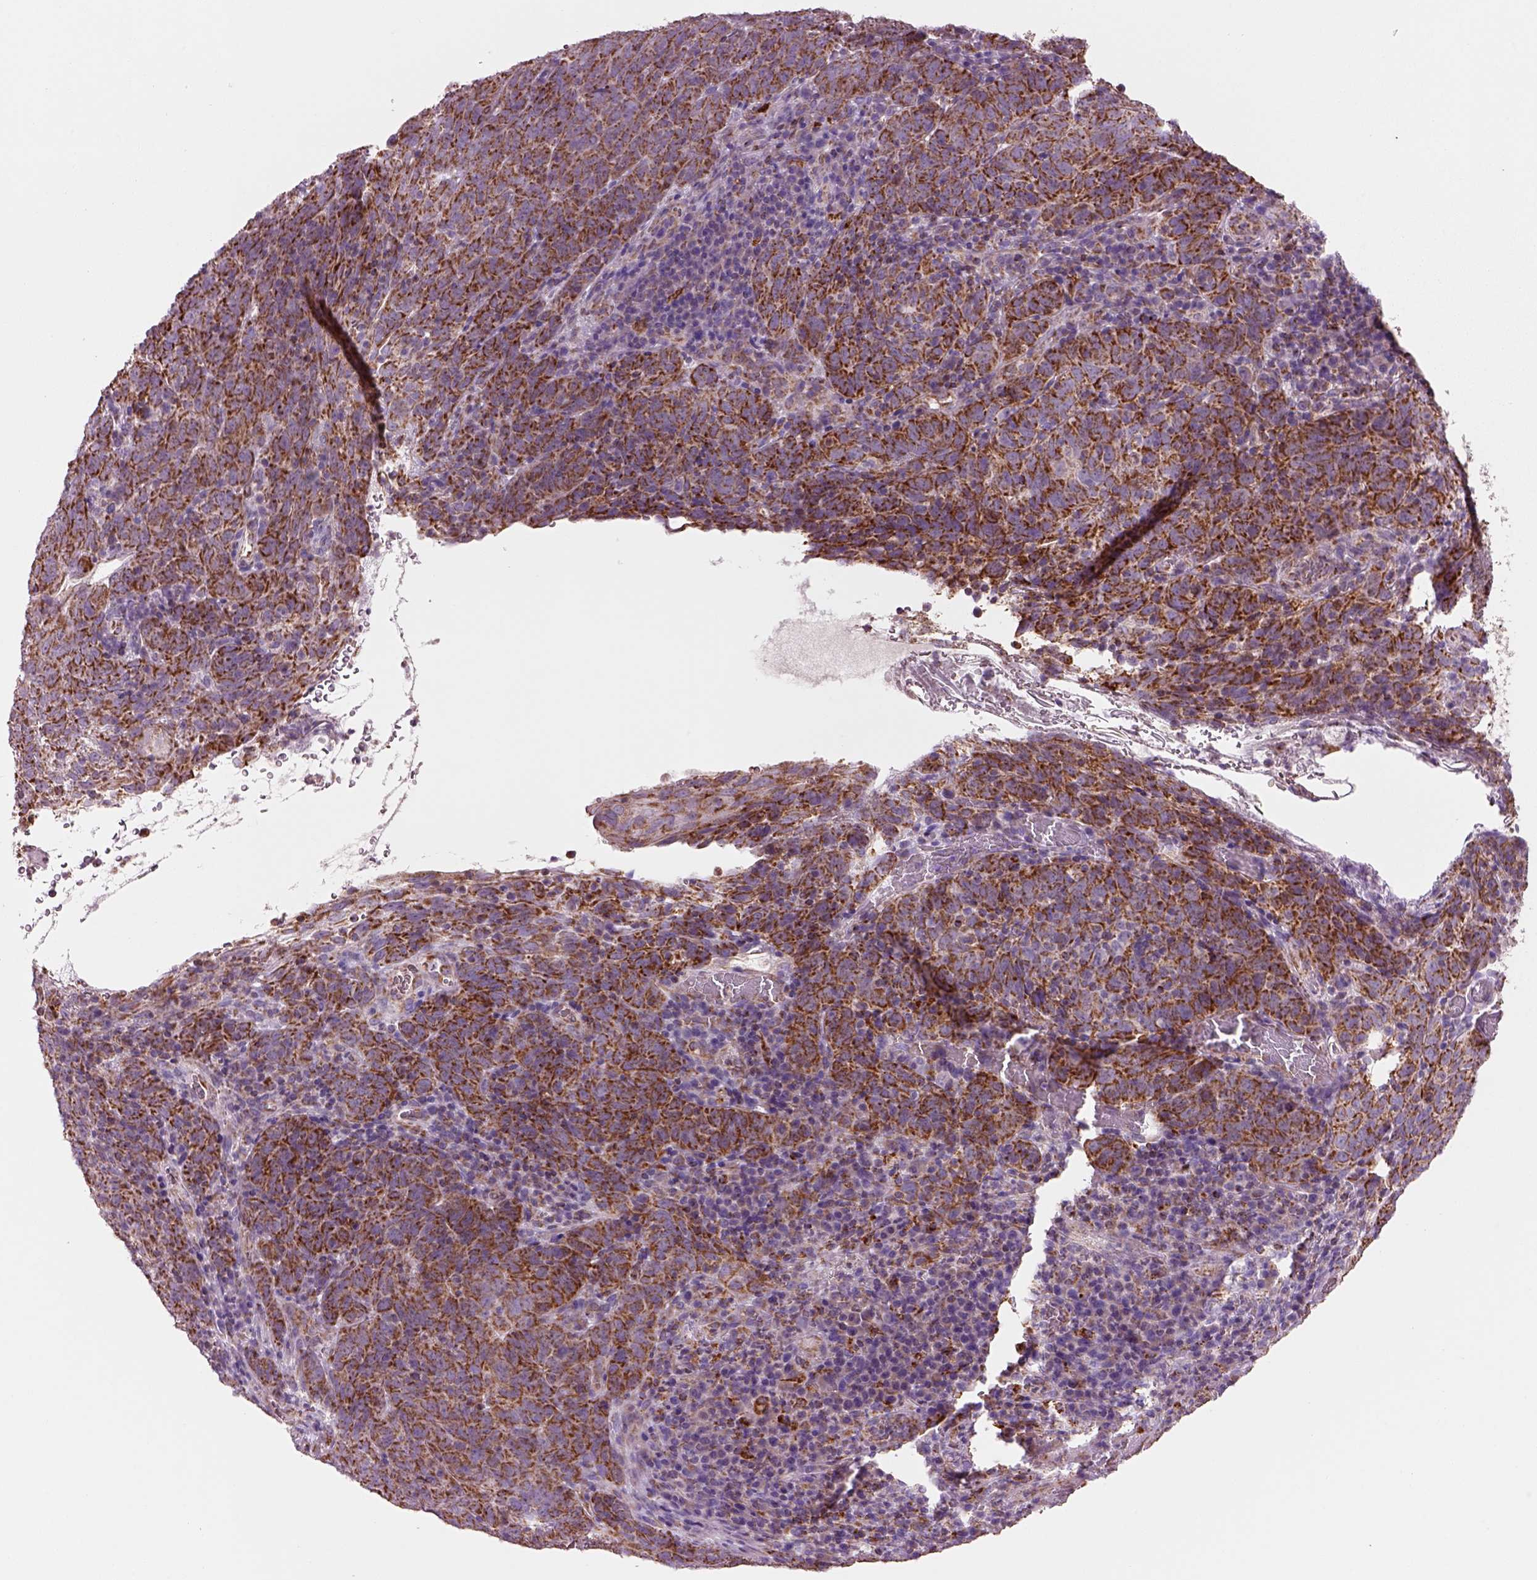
{"staining": {"intensity": "strong", "quantity": ">75%", "location": "cytoplasmic/membranous"}, "tissue": "skin cancer", "cell_type": "Tumor cells", "image_type": "cancer", "snomed": [{"axis": "morphology", "description": "Squamous cell carcinoma, NOS"}, {"axis": "topography", "description": "Skin"}, {"axis": "topography", "description": "Anal"}], "caption": "Brown immunohistochemical staining in skin cancer displays strong cytoplasmic/membranous expression in approximately >75% of tumor cells. The protein of interest is stained brown, and the nuclei are stained in blue (DAB IHC with brightfield microscopy, high magnification).", "gene": "SLC25A24", "patient": {"sex": "female", "age": 51}}